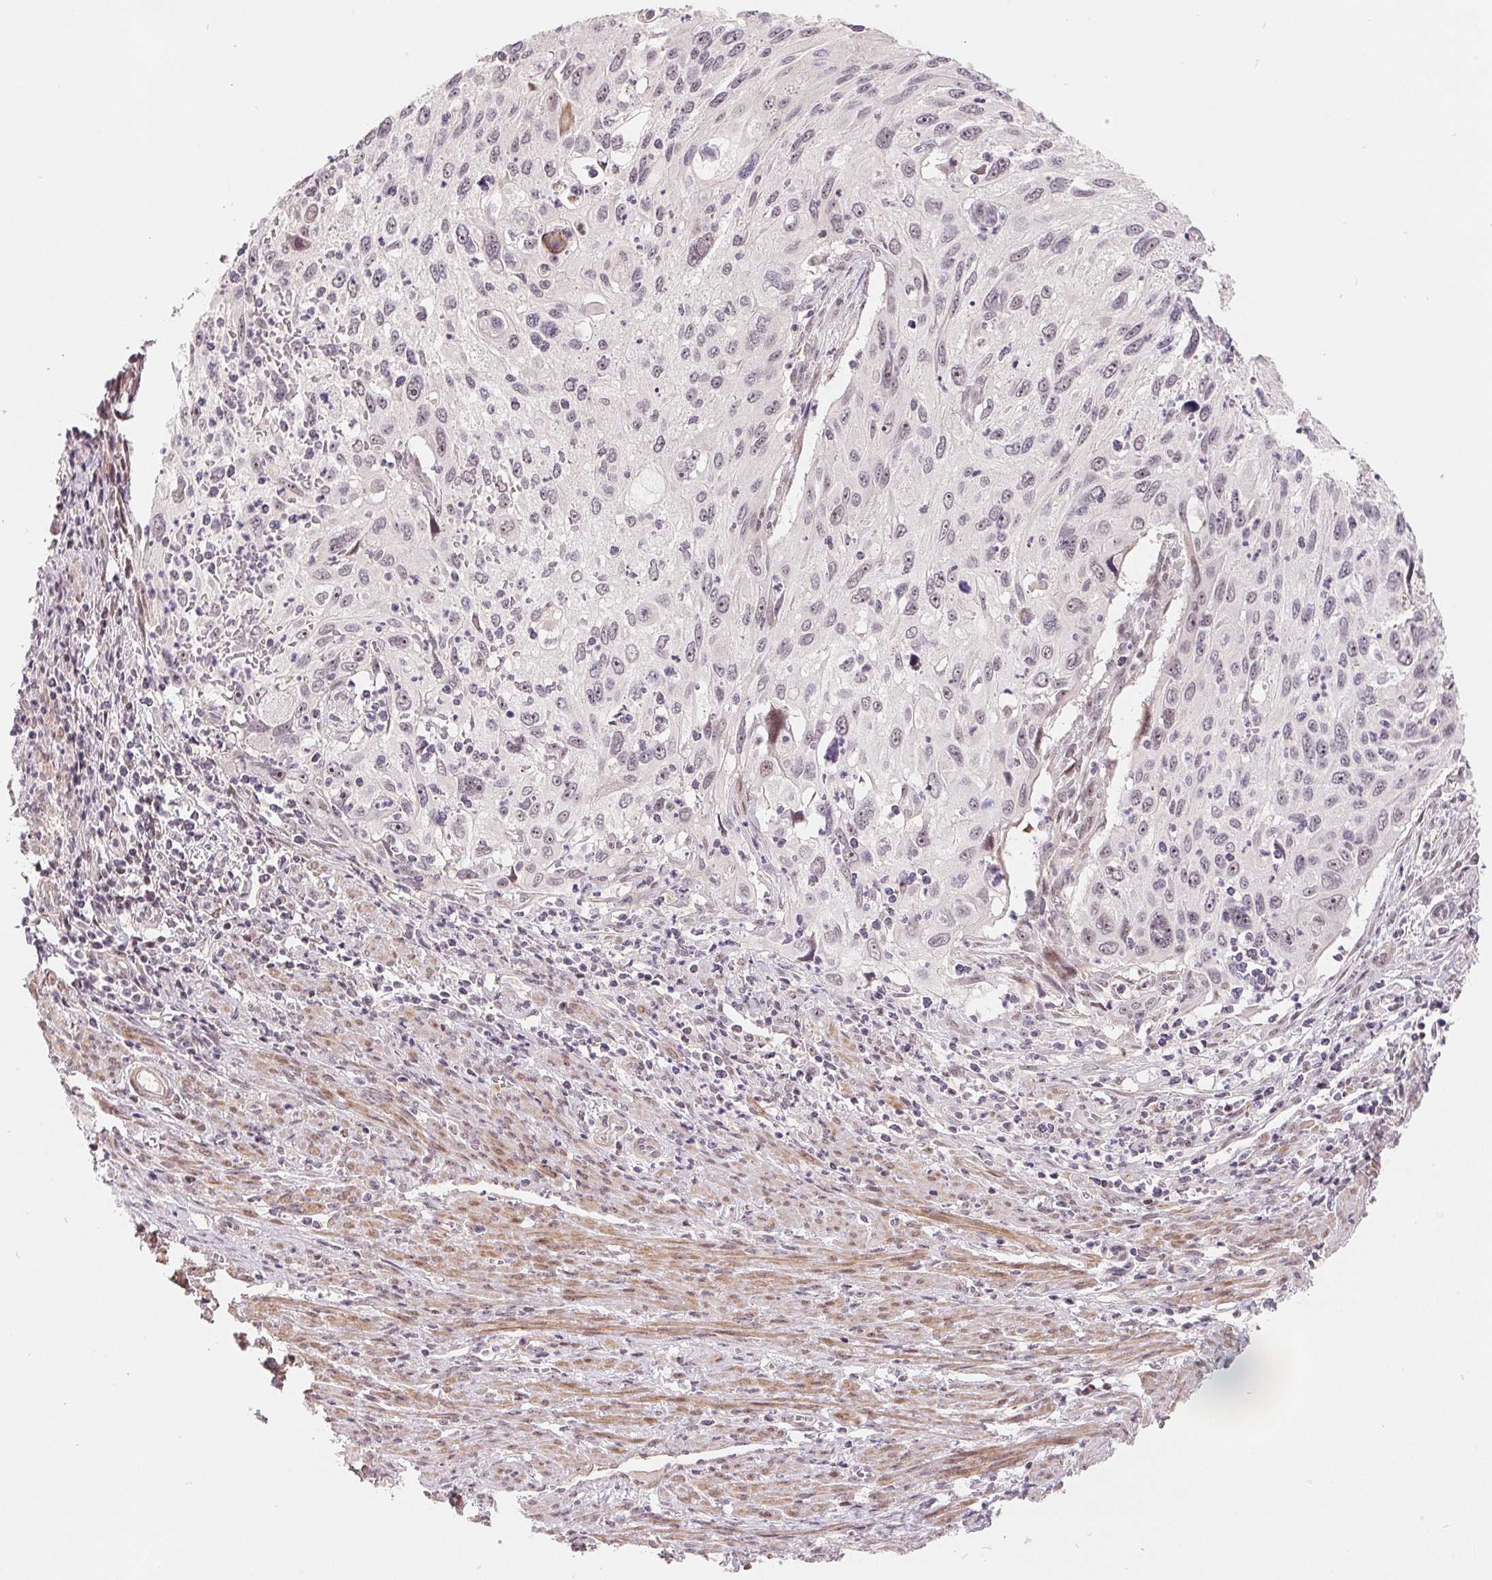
{"staining": {"intensity": "negative", "quantity": "none", "location": "none"}, "tissue": "cervical cancer", "cell_type": "Tumor cells", "image_type": "cancer", "snomed": [{"axis": "morphology", "description": "Squamous cell carcinoma, NOS"}, {"axis": "topography", "description": "Cervix"}], "caption": "A high-resolution micrograph shows immunohistochemistry staining of cervical cancer (squamous cell carcinoma), which demonstrates no significant staining in tumor cells.", "gene": "NRG2", "patient": {"sex": "female", "age": 70}}